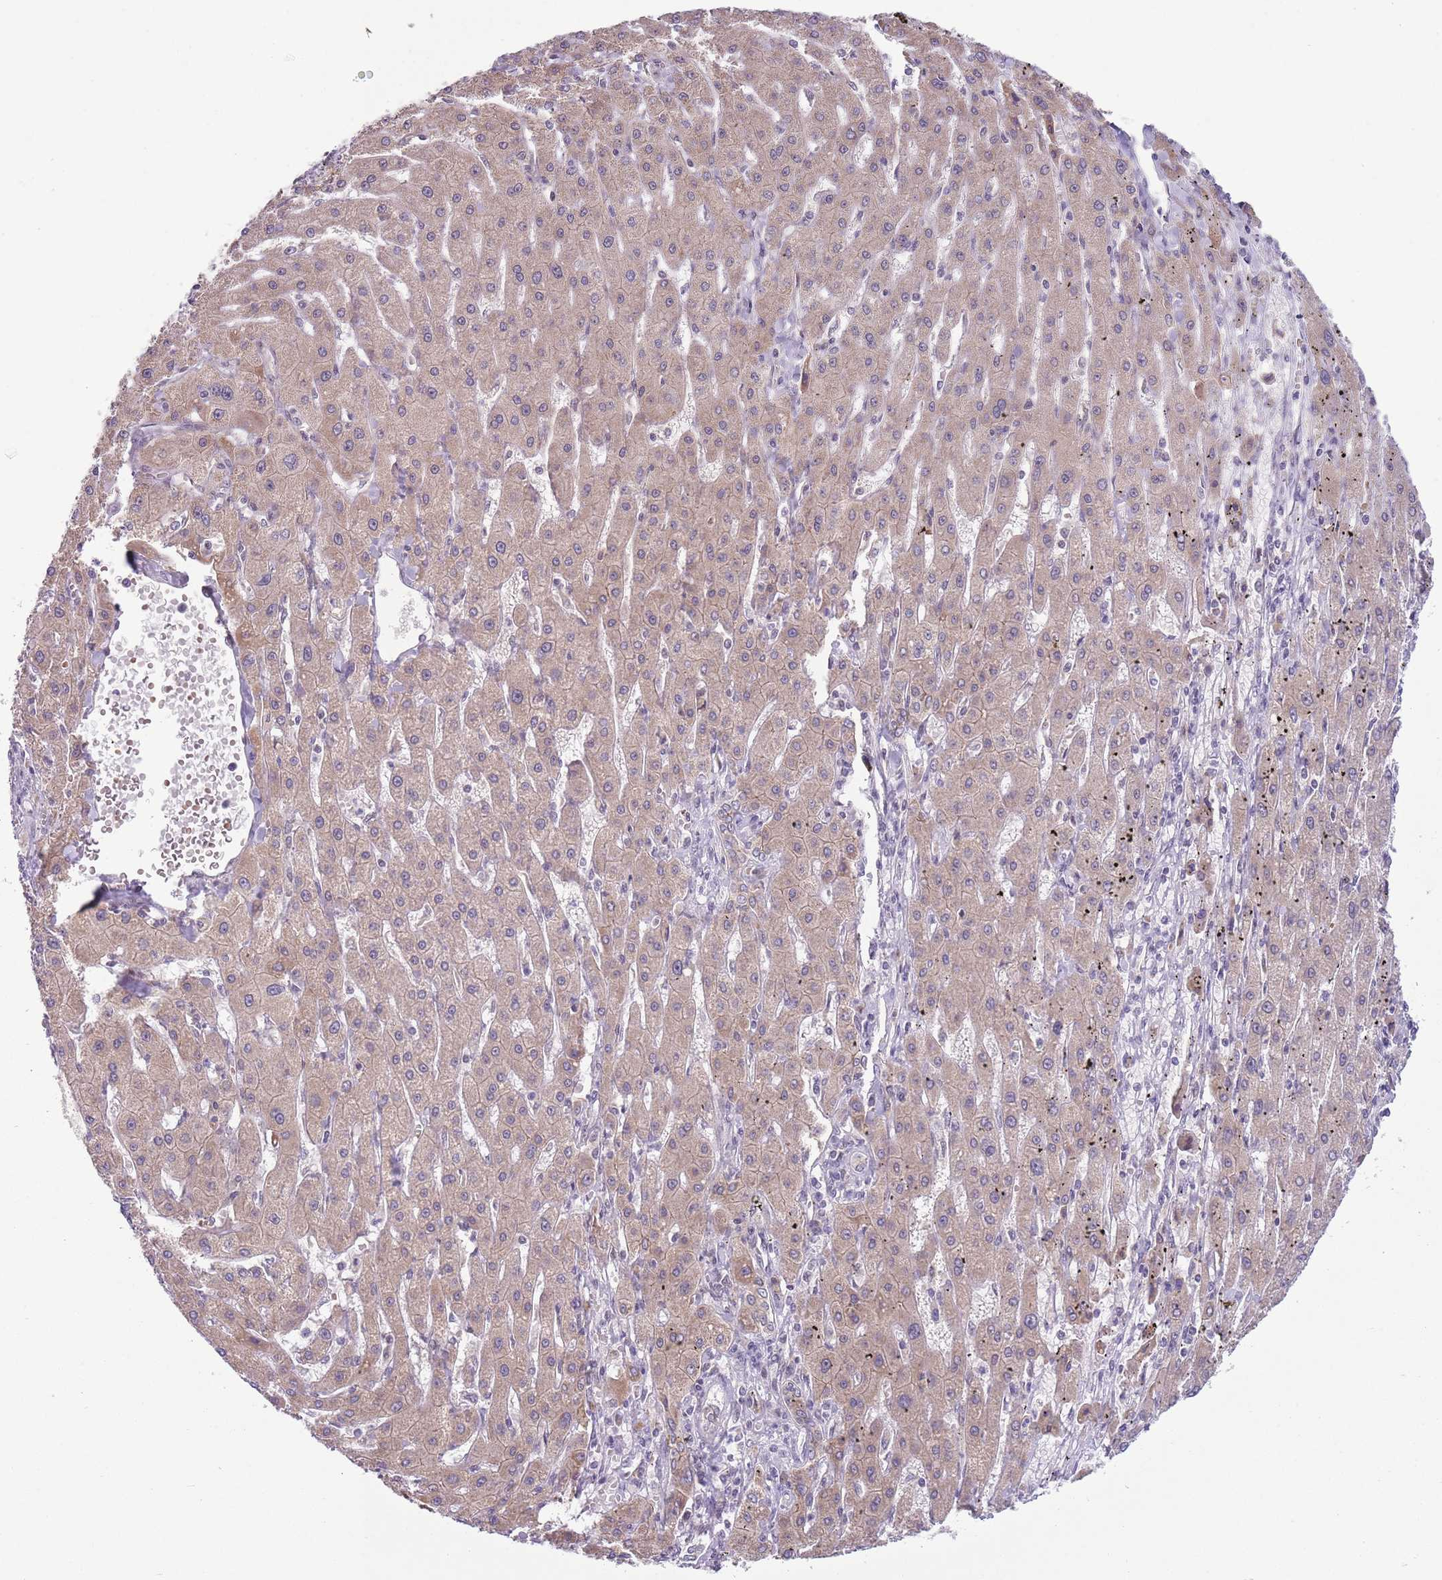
{"staining": {"intensity": "weak", "quantity": "<25%", "location": "cytoplasmic/membranous"}, "tissue": "liver cancer", "cell_type": "Tumor cells", "image_type": "cancer", "snomed": [{"axis": "morphology", "description": "Carcinoma, Hepatocellular, NOS"}, {"axis": "topography", "description": "Liver"}], "caption": "A histopathology image of human liver cancer is negative for staining in tumor cells. (DAB (3,3'-diaminobenzidine) immunohistochemistry (IHC) visualized using brightfield microscopy, high magnification).", "gene": "TM2D1", "patient": {"sex": "male", "age": 72}}